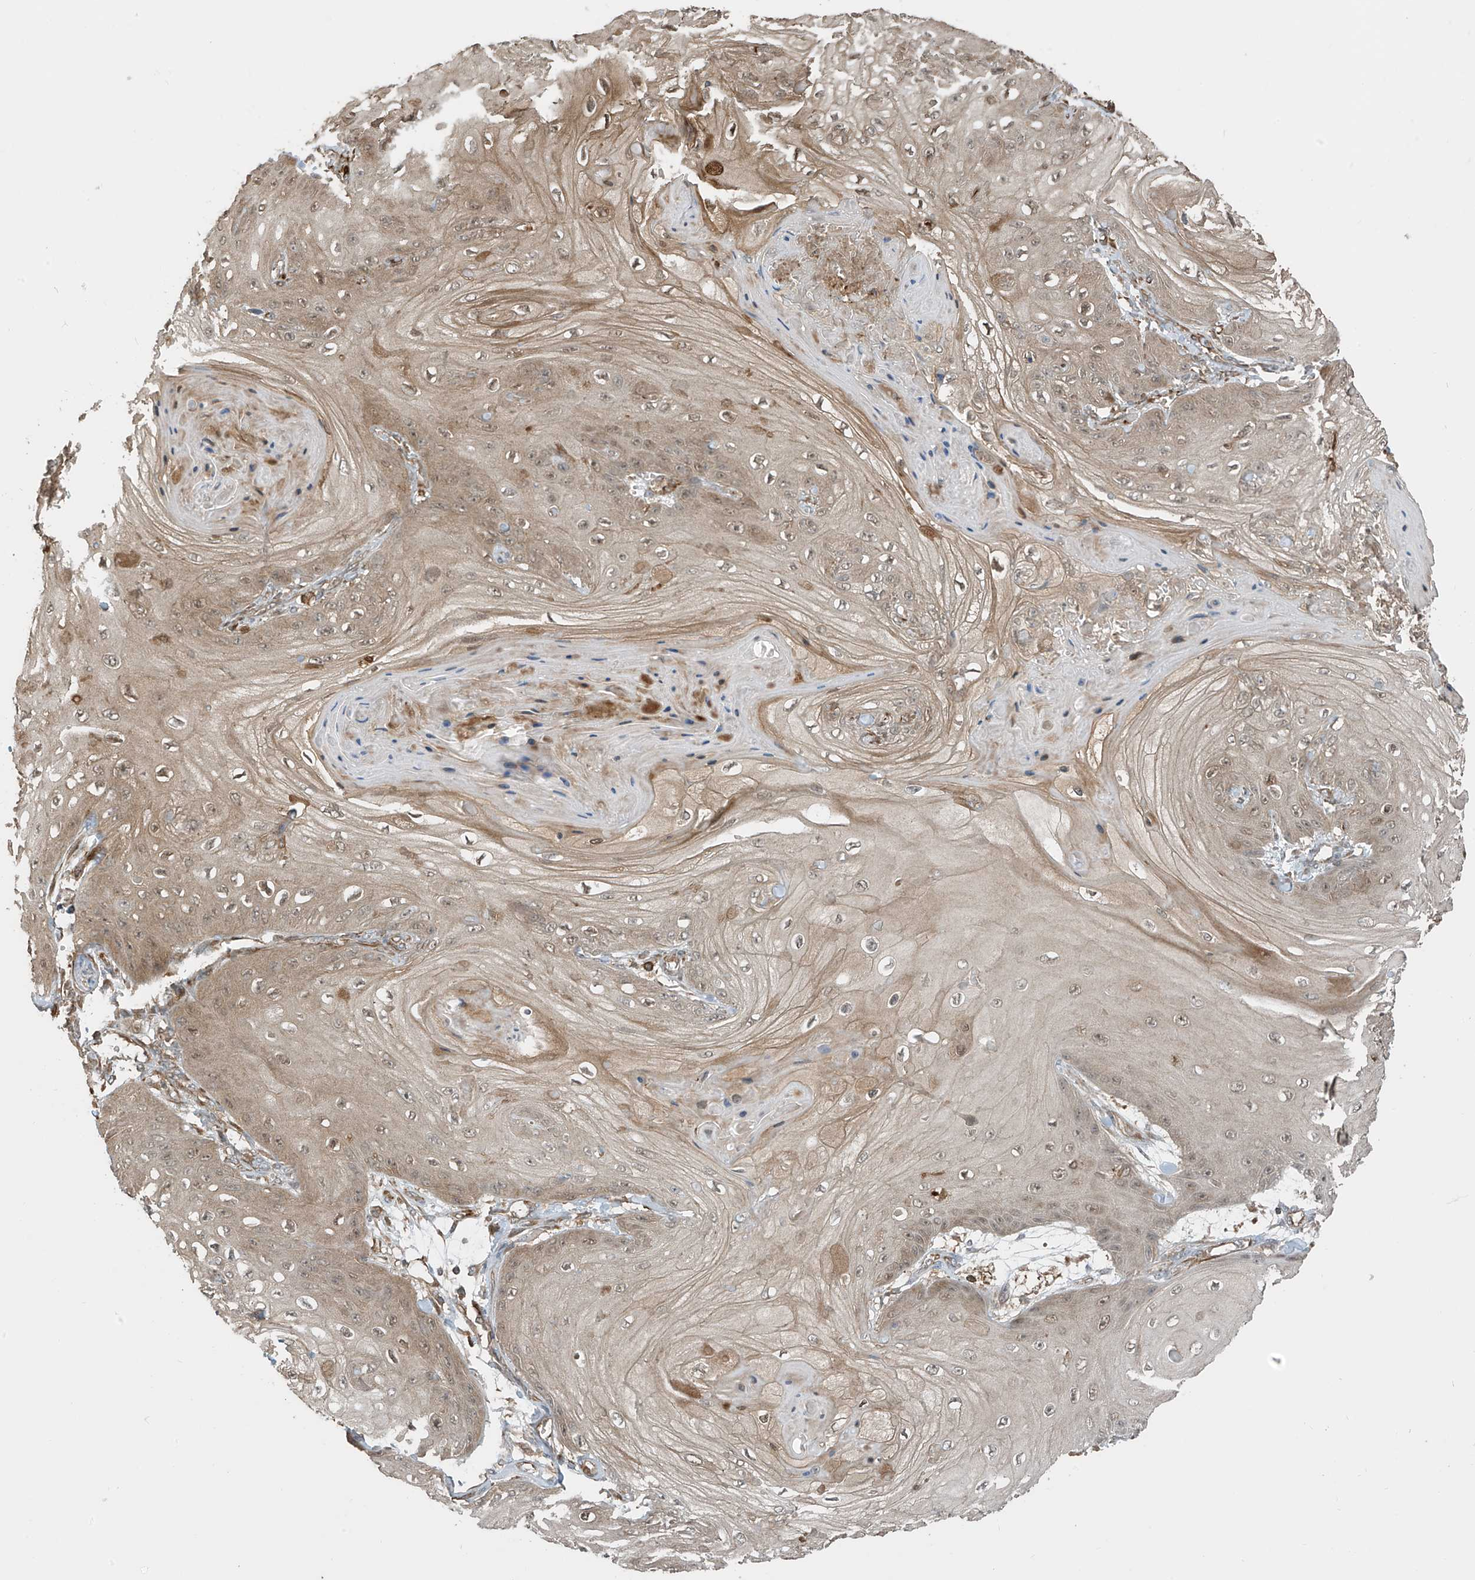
{"staining": {"intensity": "weak", "quantity": "25%-75%", "location": "cytoplasmic/membranous"}, "tissue": "skin cancer", "cell_type": "Tumor cells", "image_type": "cancer", "snomed": [{"axis": "morphology", "description": "Squamous cell carcinoma, NOS"}, {"axis": "topography", "description": "Skin"}], "caption": "Weak cytoplasmic/membranous protein expression is identified in approximately 25%-75% of tumor cells in squamous cell carcinoma (skin).", "gene": "SH3BGRL3", "patient": {"sex": "male", "age": 74}}